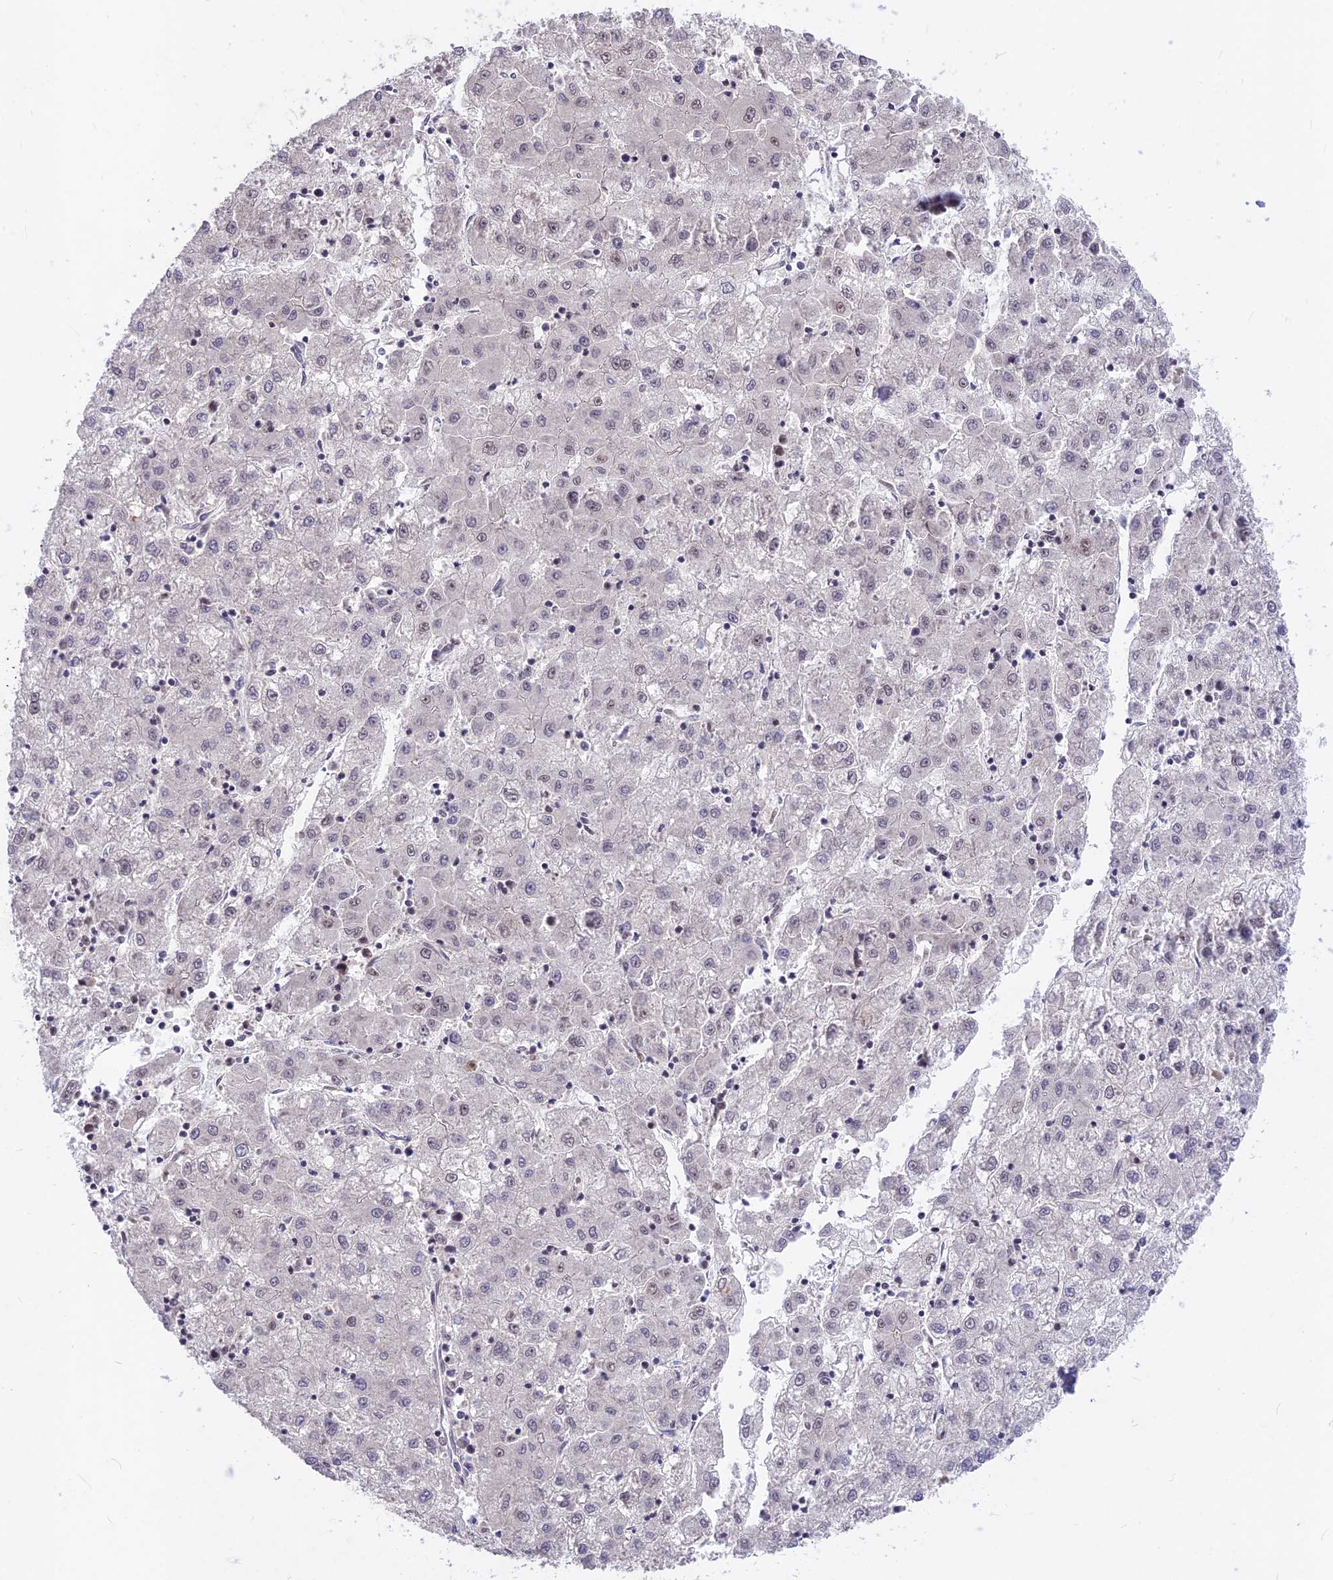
{"staining": {"intensity": "negative", "quantity": "none", "location": "none"}, "tissue": "liver cancer", "cell_type": "Tumor cells", "image_type": "cancer", "snomed": [{"axis": "morphology", "description": "Carcinoma, Hepatocellular, NOS"}, {"axis": "topography", "description": "Liver"}], "caption": "This photomicrograph is of liver hepatocellular carcinoma stained with IHC to label a protein in brown with the nuclei are counter-stained blue. There is no staining in tumor cells.", "gene": "DIS3", "patient": {"sex": "male", "age": 72}}